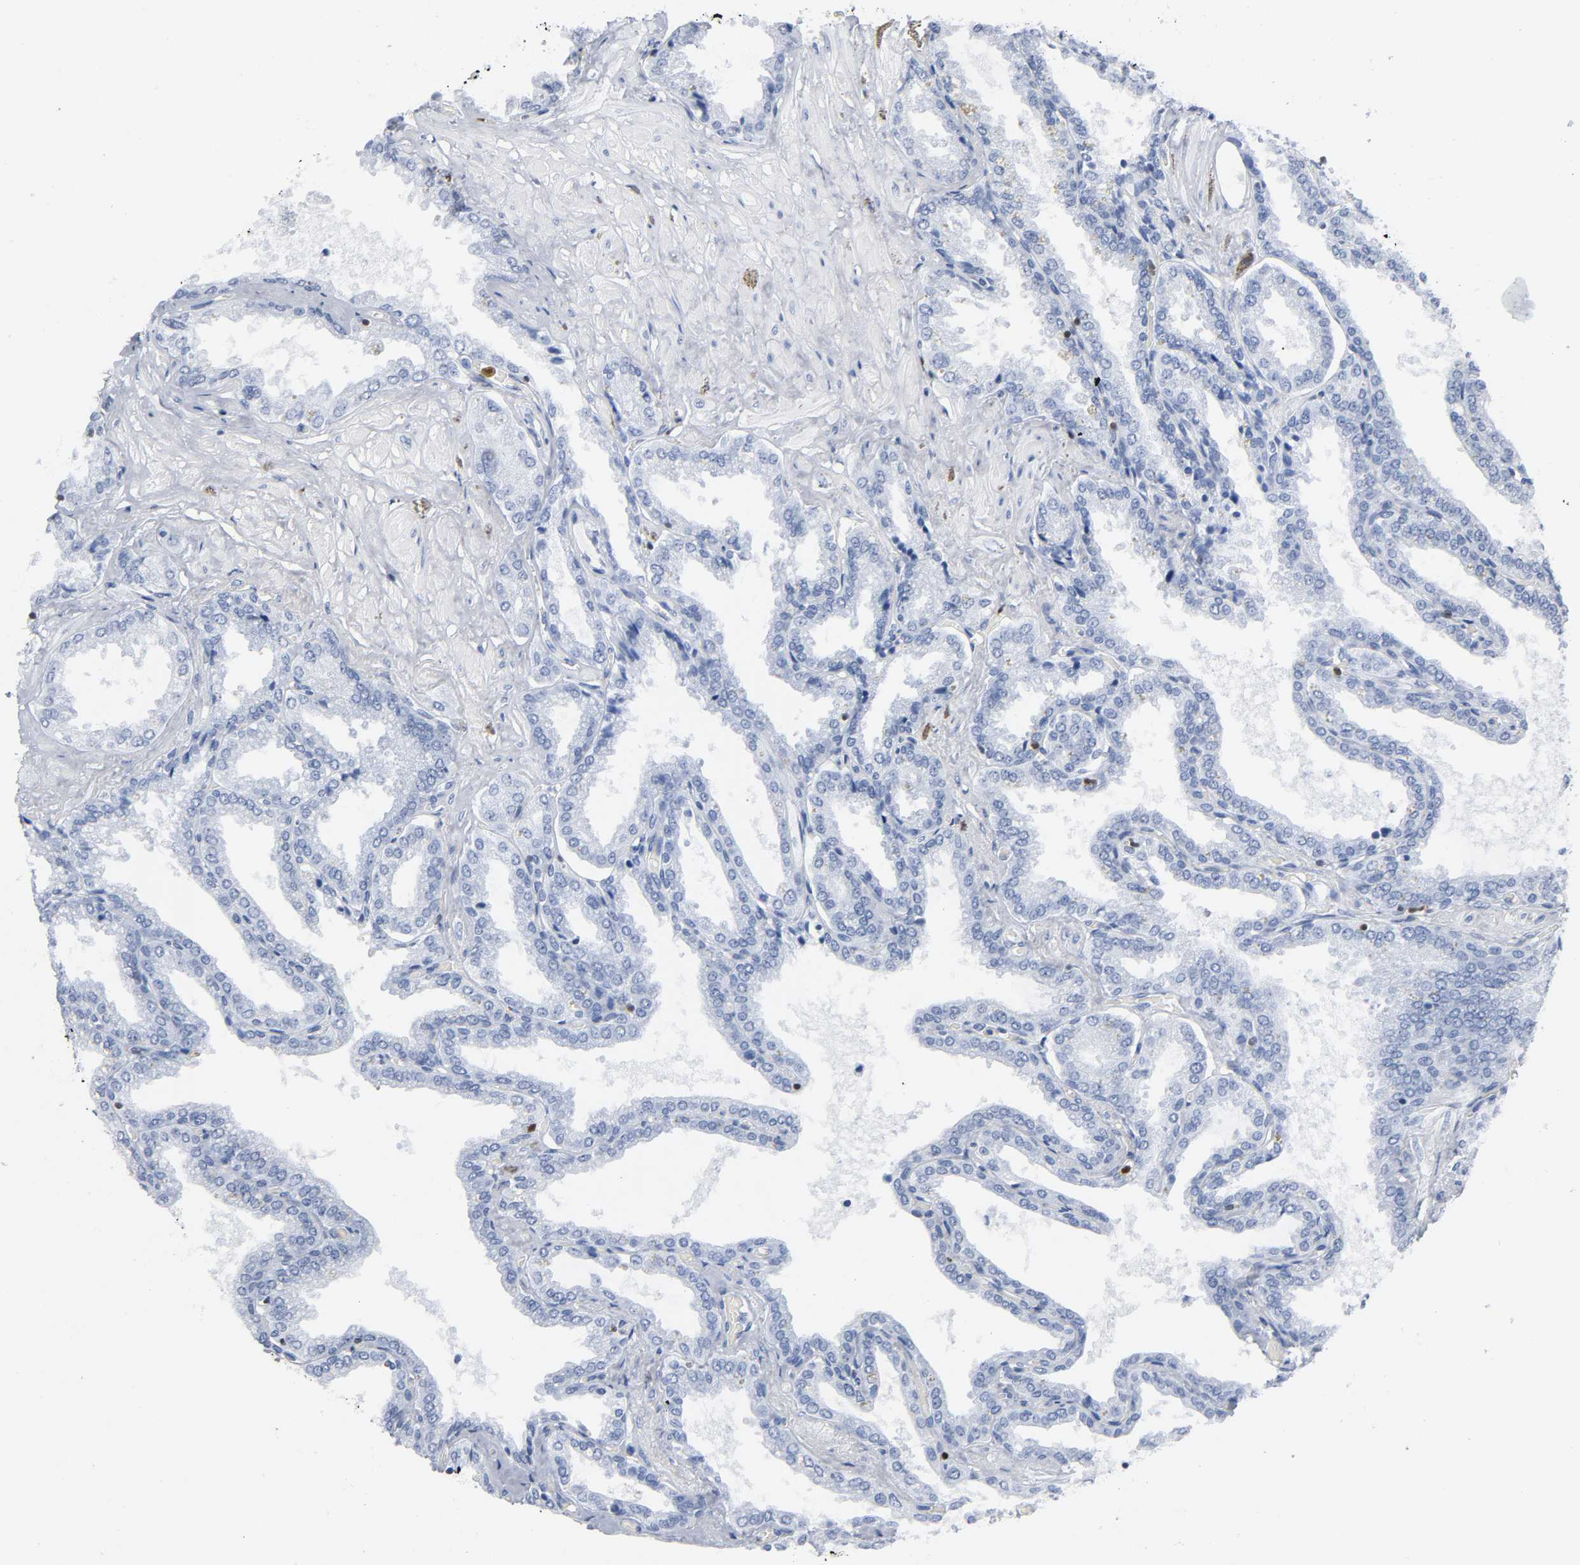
{"staining": {"intensity": "negative", "quantity": "none", "location": "none"}, "tissue": "seminal vesicle", "cell_type": "Glandular cells", "image_type": "normal", "snomed": [{"axis": "morphology", "description": "Normal tissue, NOS"}, {"axis": "topography", "description": "Seminal veicle"}], "caption": "Immunohistochemistry (IHC) histopathology image of normal seminal vesicle: human seminal vesicle stained with DAB reveals no significant protein expression in glandular cells.", "gene": "DOK2", "patient": {"sex": "male", "age": 46}}